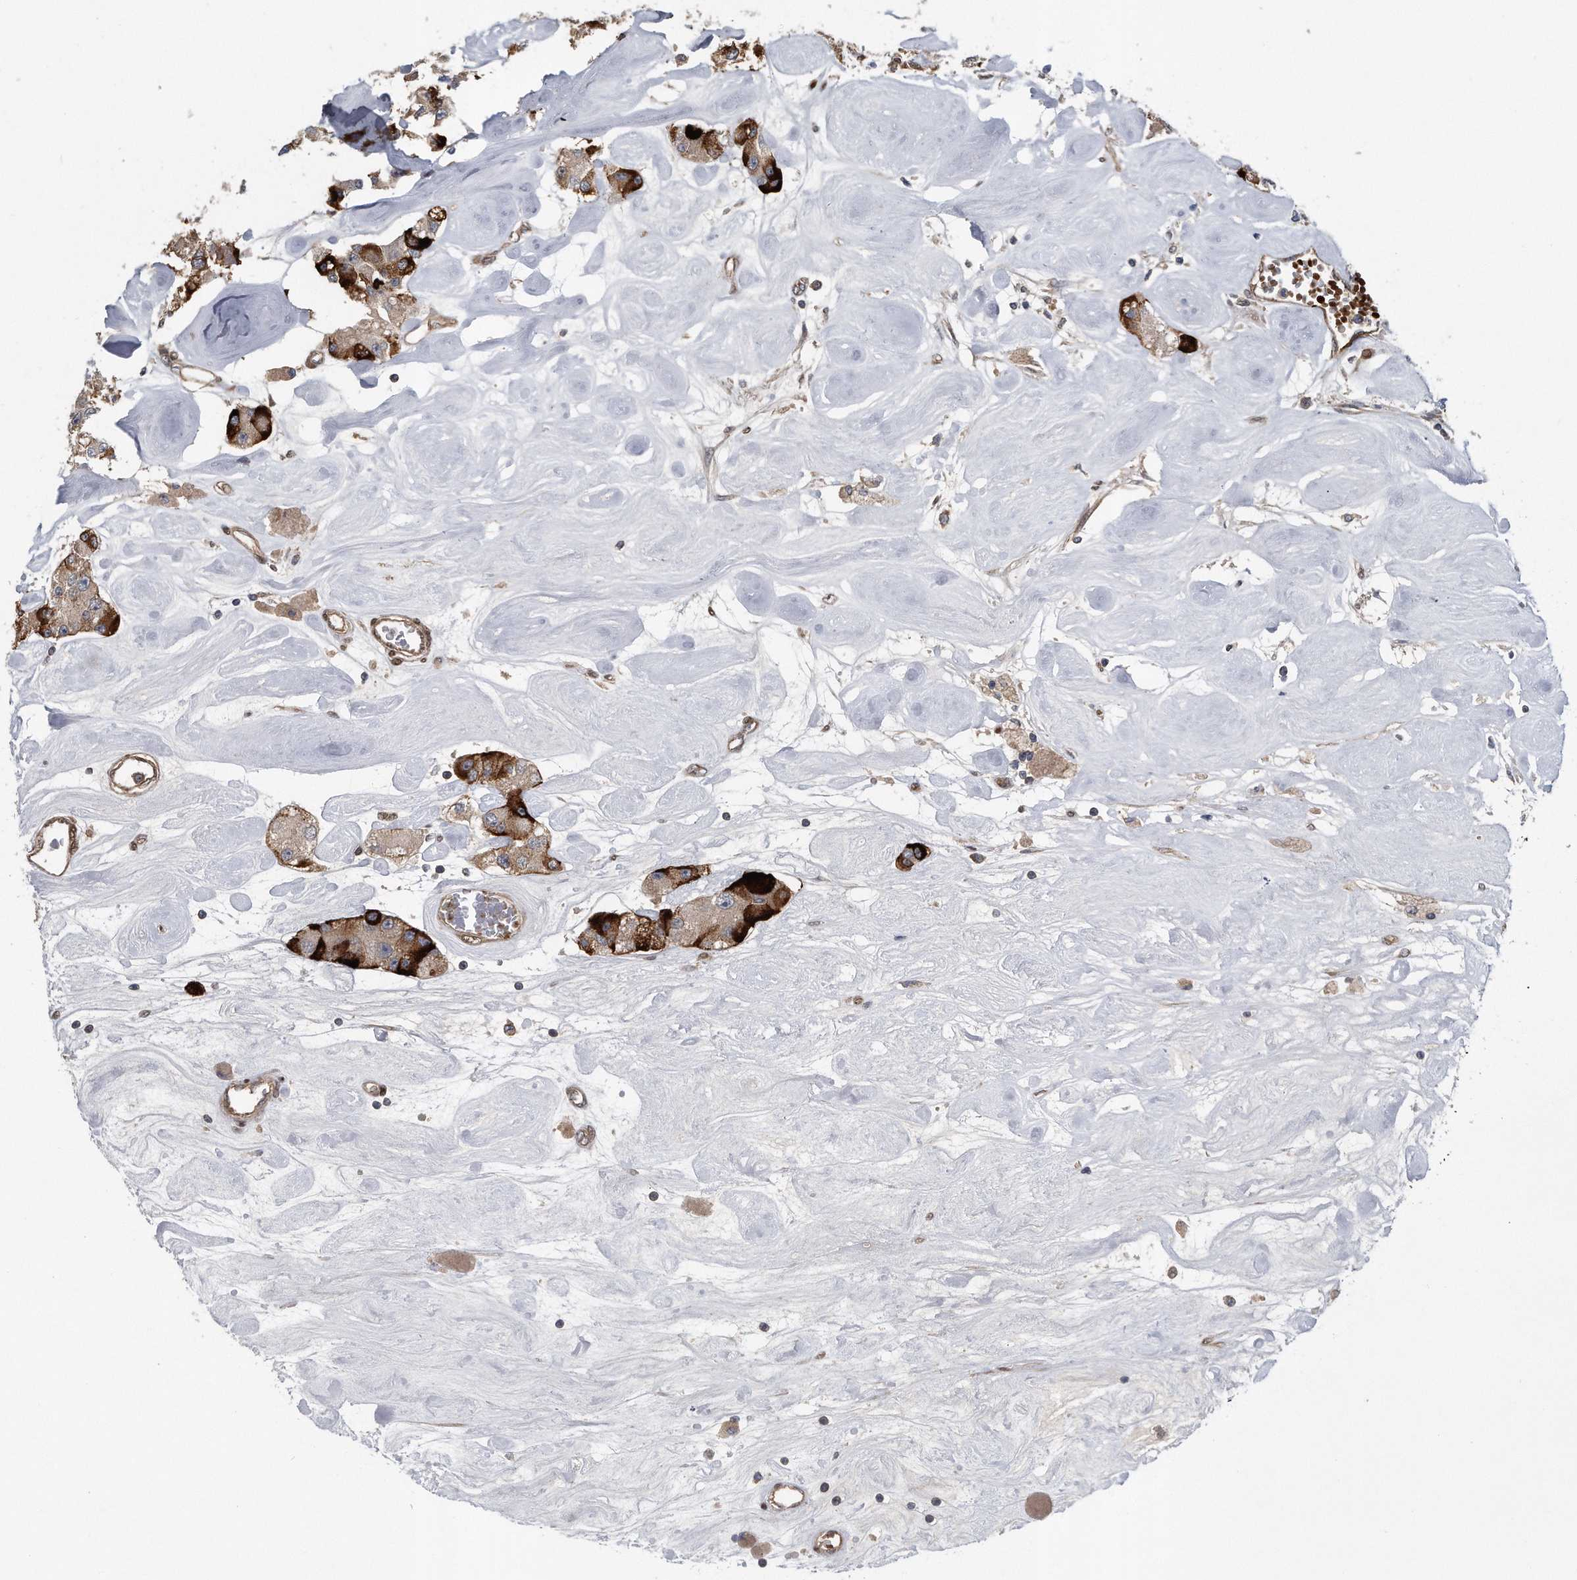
{"staining": {"intensity": "strong", "quantity": "<25%", "location": "cytoplasmic/membranous"}, "tissue": "carcinoid", "cell_type": "Tumor cells", "image_type": "cancer", "snomed": [{"axis": "morphology", "description": "Carcinoid, malignant, NOS"}, {"axis": "topography", "description": "Pancreas"}], "caption": "Immunohistochemical staining of carcinoid reveals strong cytoplasmic/membranous protein staining in approximately <25% of tumor cells.", "gene": "ZNF79", "patient": {"sex": "male", "age": 41}}